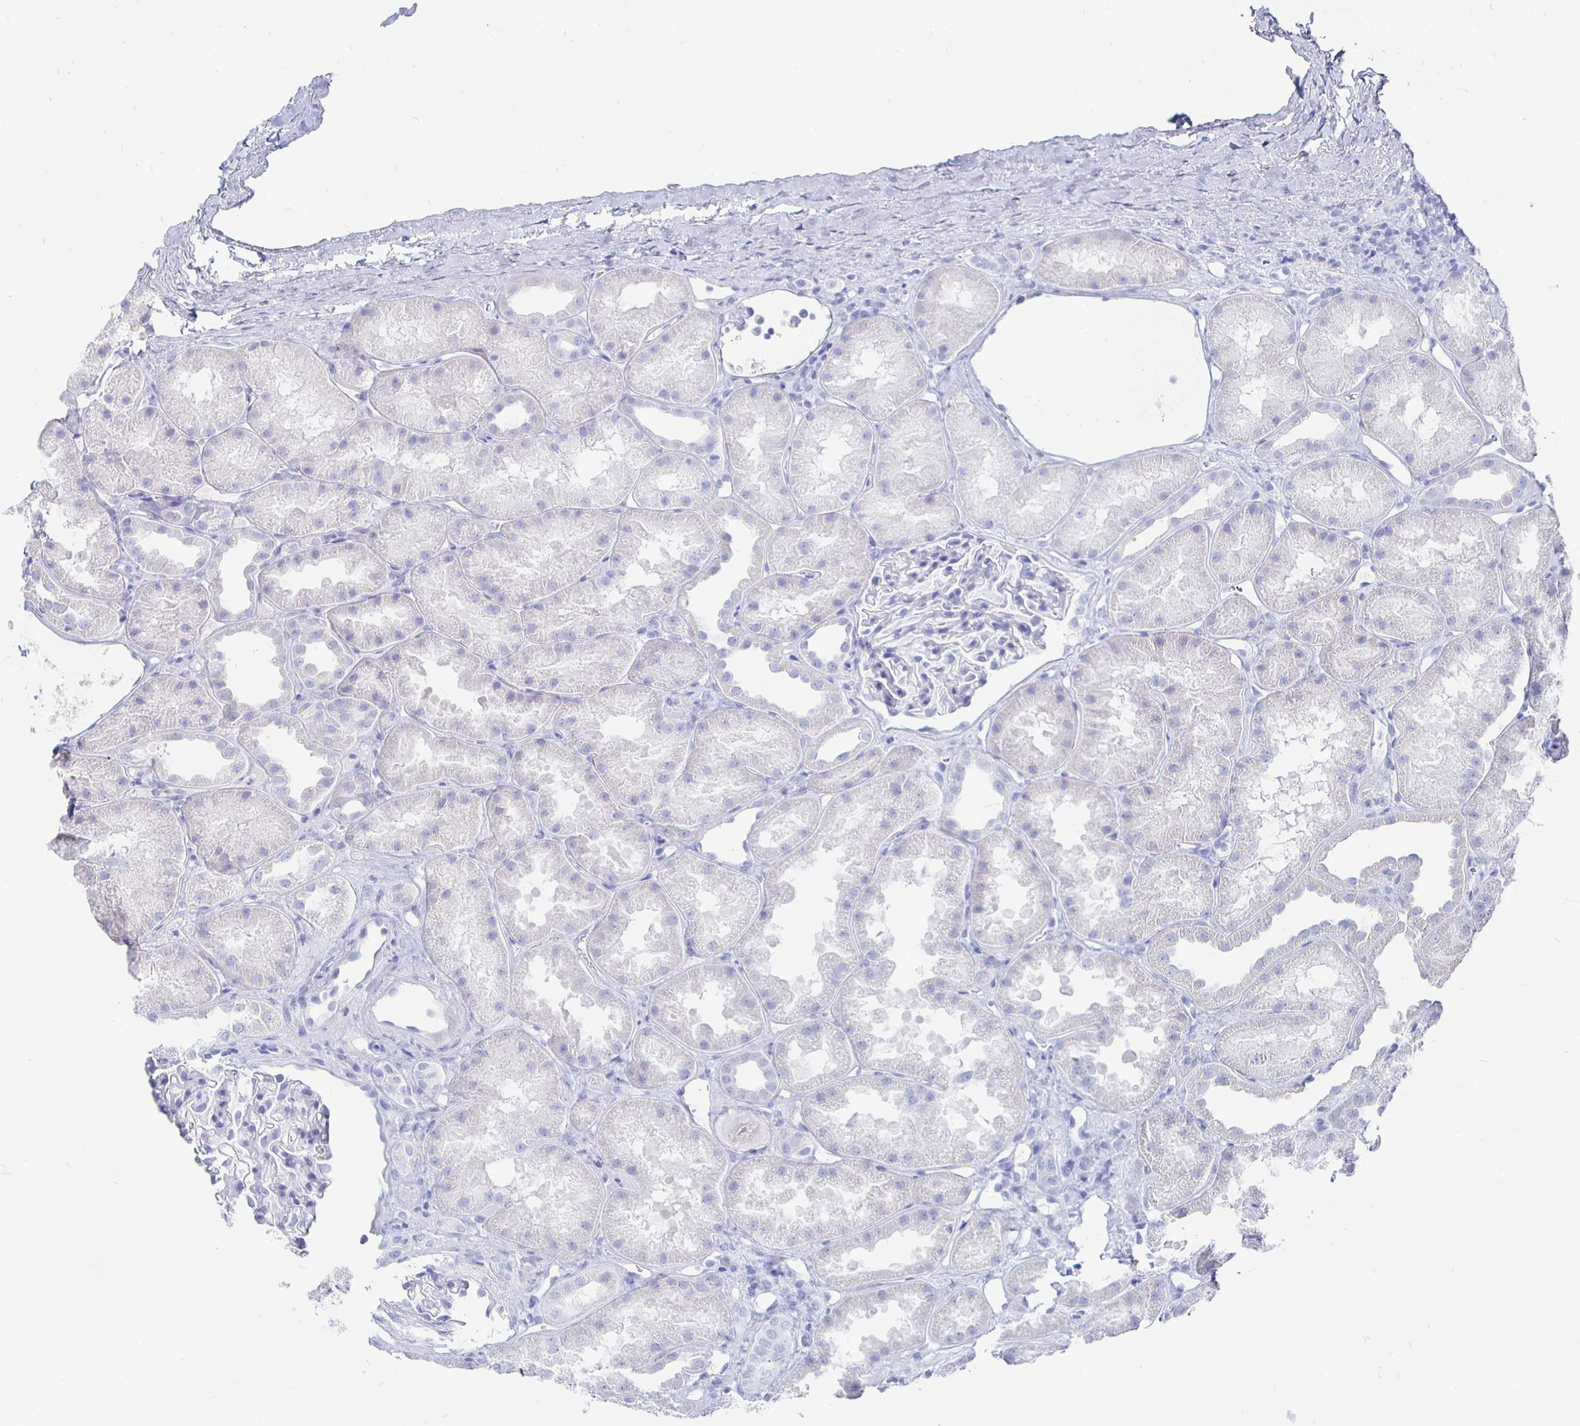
{"staining": {"intensity": "negative", "quantity": "none", "location": "none"}, "tissue": "kidney", "cell_type": "Cells in glomeruli", "image_type": "normal", "snomed": [{"axis": "morphology", "description": "Normal tissue, NOS"}, {"axis": "topography", "description": "Kidney"}], "caption": "IHC histopathology image of benign kidney stained for a protein (brown), which shows no staining in cells in glomeruli. Brightfield microscopy of immunohistochemistry stained with DAB (brown) and hematoxylin (blue), captured at high magnification.", "gene": "CLCA1", "patient": {"sex": "male", "age": 61}}